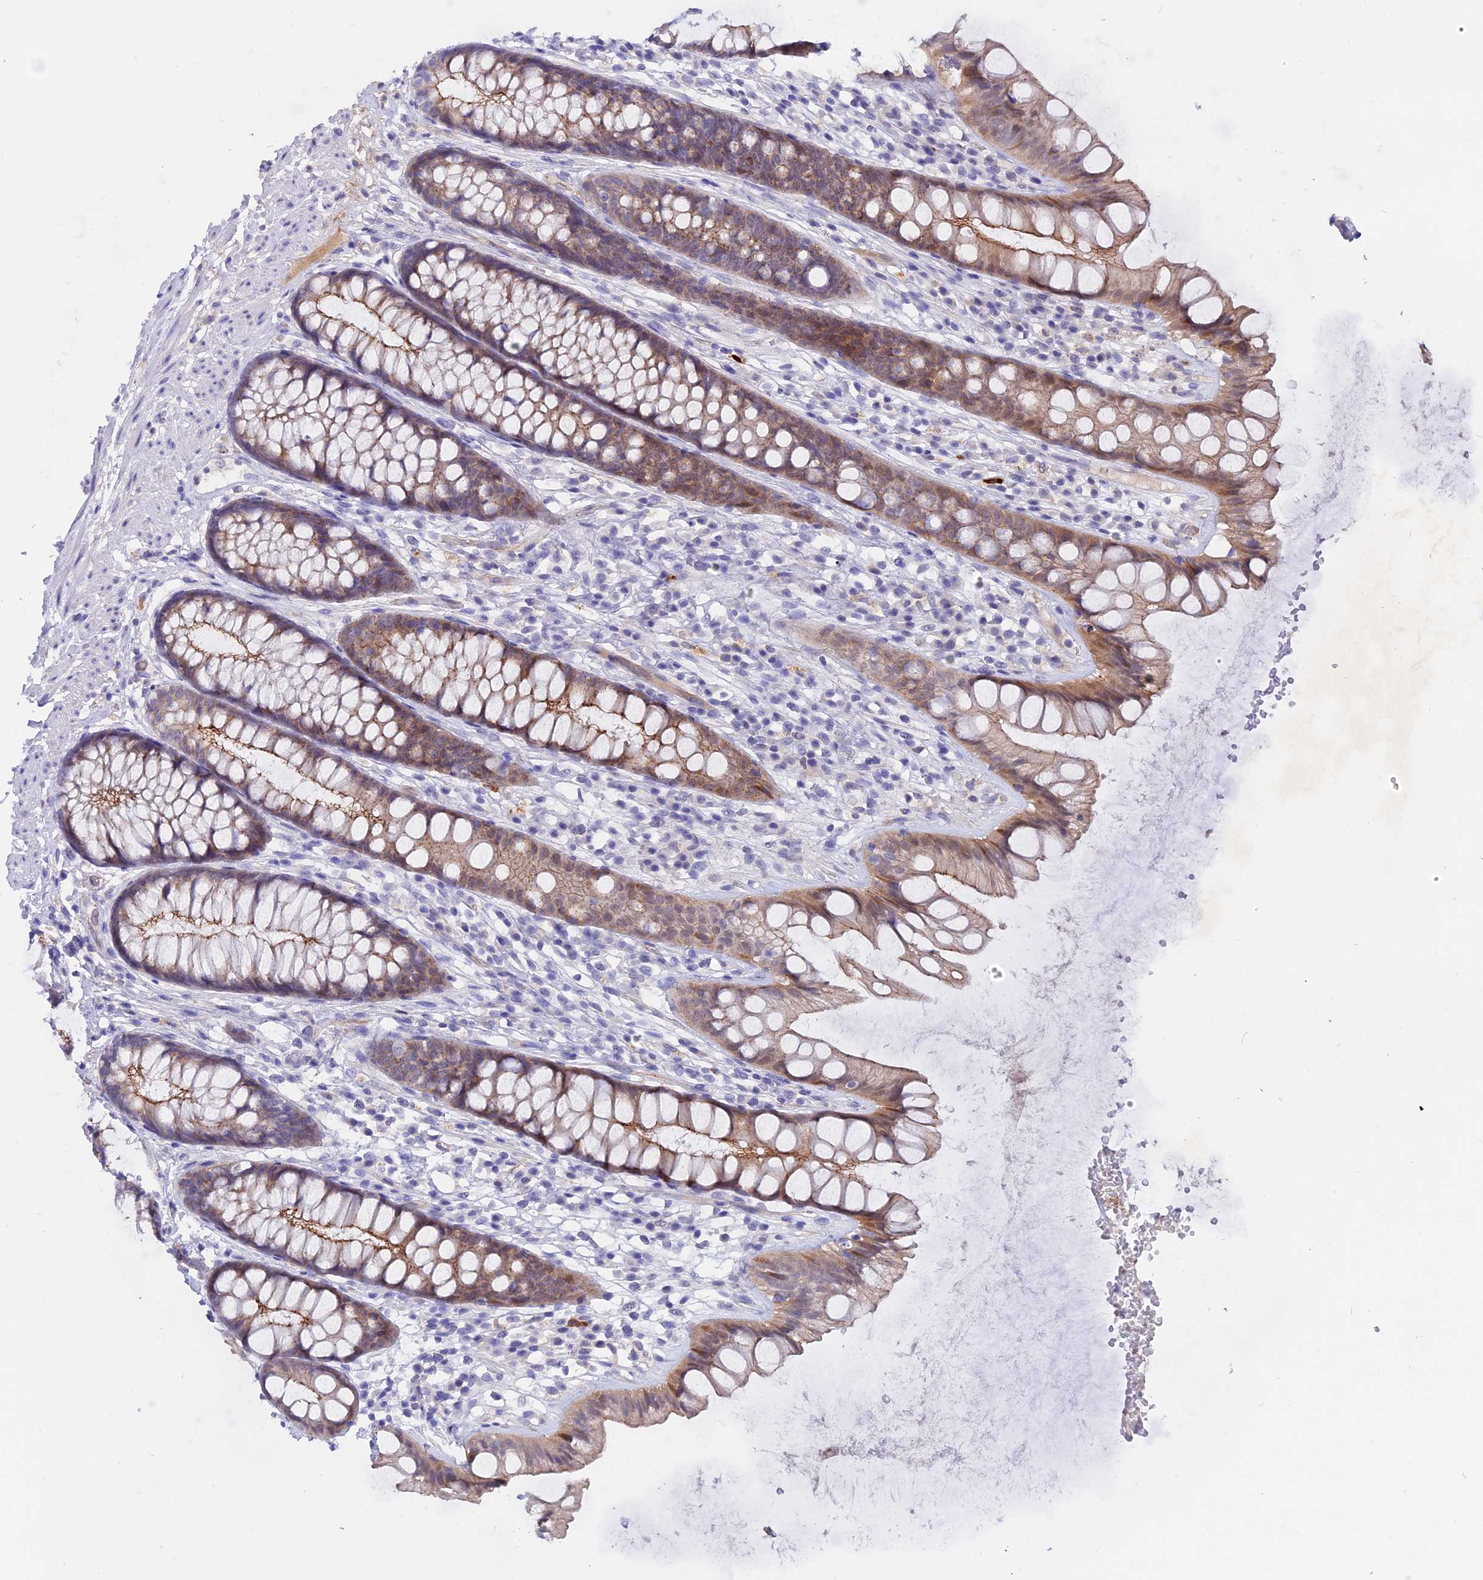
{"staining": {"intensity": "moderate", "quantity": "25%-75%", "location": "cytoplasmic/membranous"}, "tissue": "rectum", "cell_type": "Glandular cells", "image_type": "normal", "snomed": [{"axis": "morphology", "description": "Normal tissue, NOS"}, {"axis": "topography", "description": "Rectum"}], "caption": "Benign rectum displays moderate cytoplasmic/membranous expression in about 25%-75% of glandular cells, visualized by immunohistochemistry.", "gene": "GK5", "patient": {"sex": "male", "age": 74}}